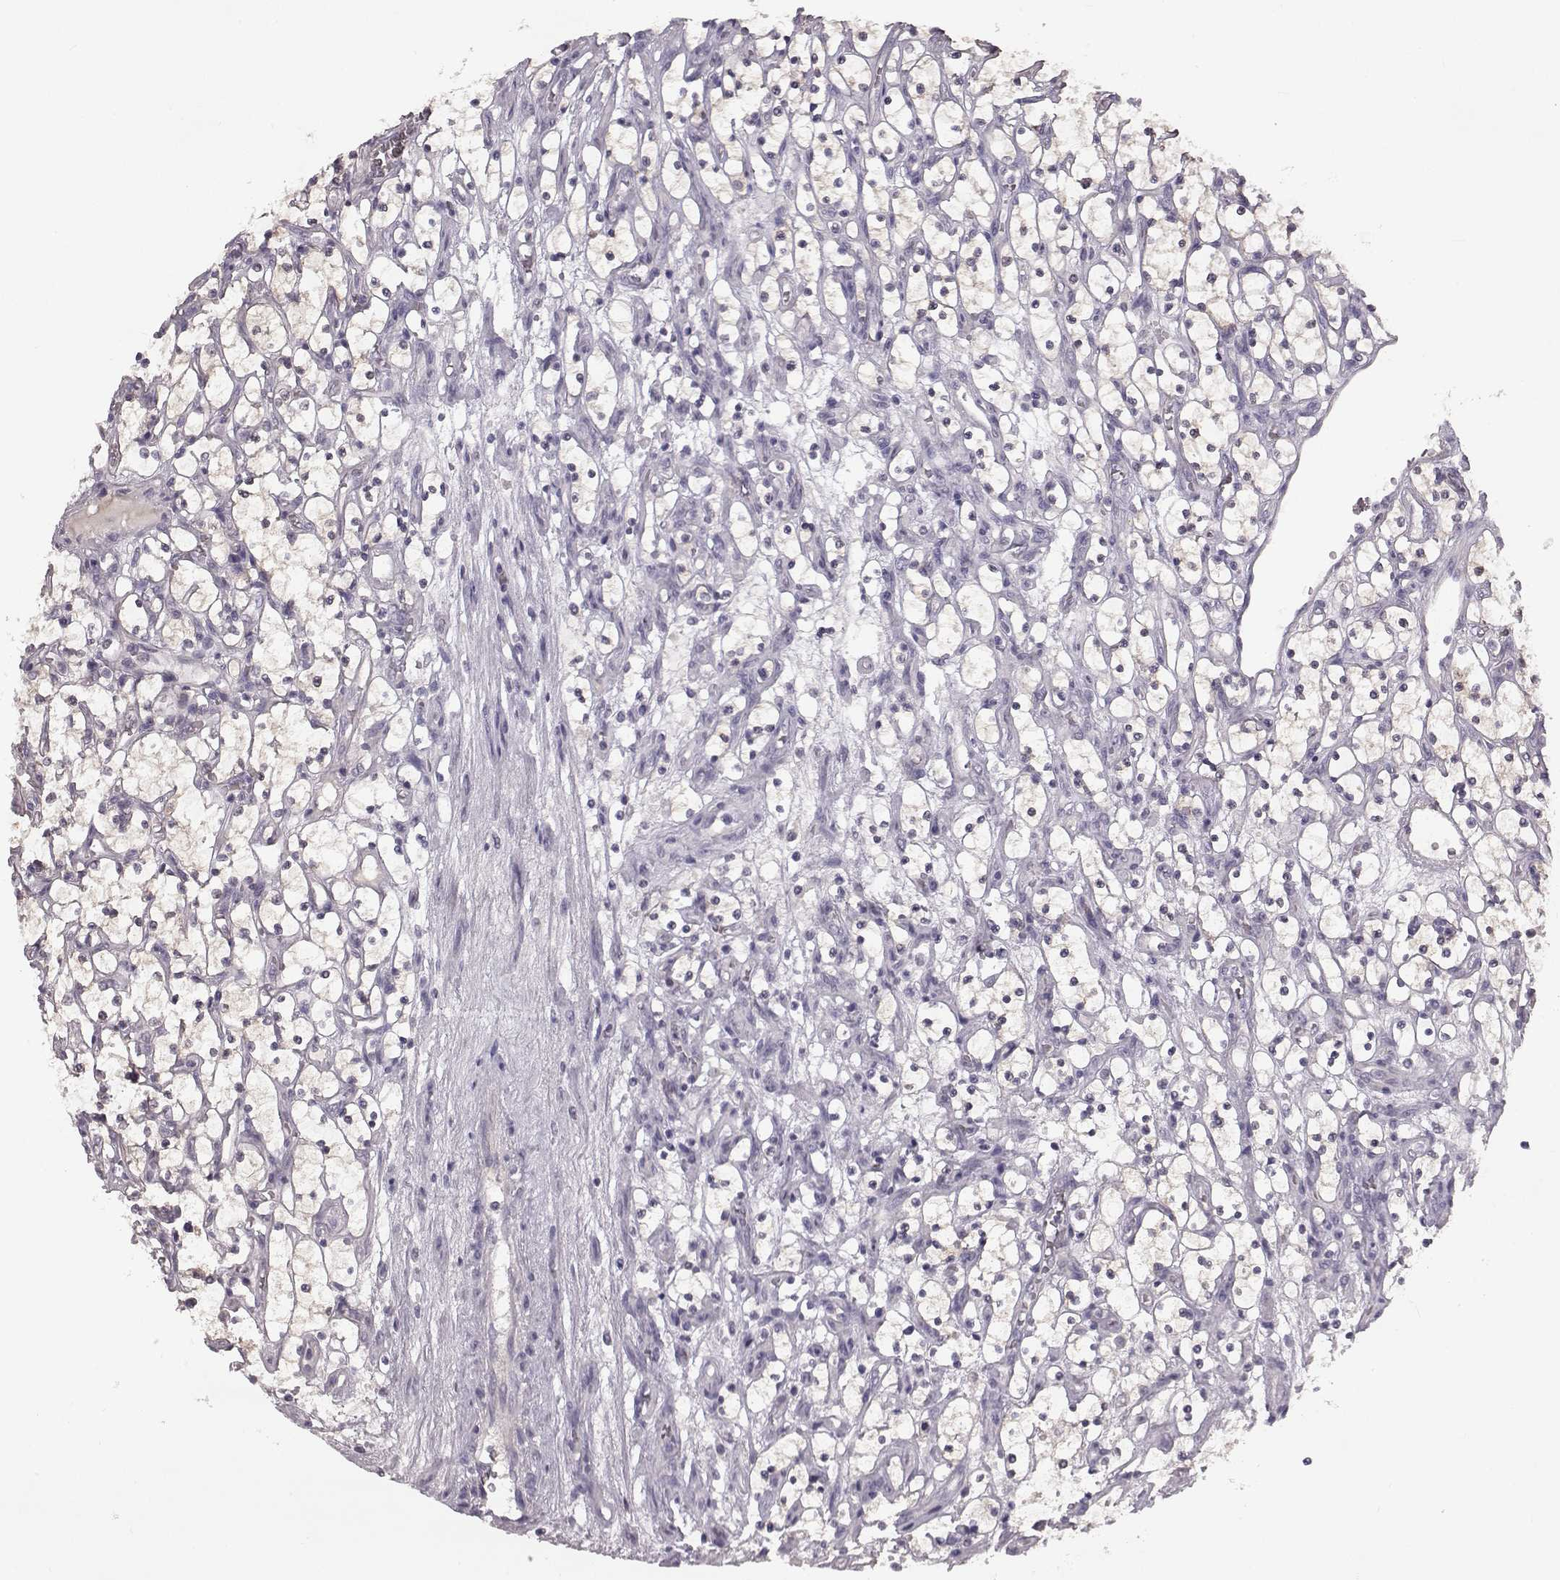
{"staining": {"intensity": "negative", "quantity": "none", "location": "none"}, "tissue": "renal cancer", "cell_type": "Tumor cells", "image_type": "cancer", "snomed": [{"axis": "morphology", "description": "Adenocarcinoma, NOS"}, {"axis": "topography", "description": "Kidney"}], "caption": "Renal cancer (adenocarcinoma) was stained to show a protein in brown. There is no significant staining in tumor cells. Nuclei are stained in blue.", "gene": "SPAG17", "patient": {"sex": "female", "age": 69}}